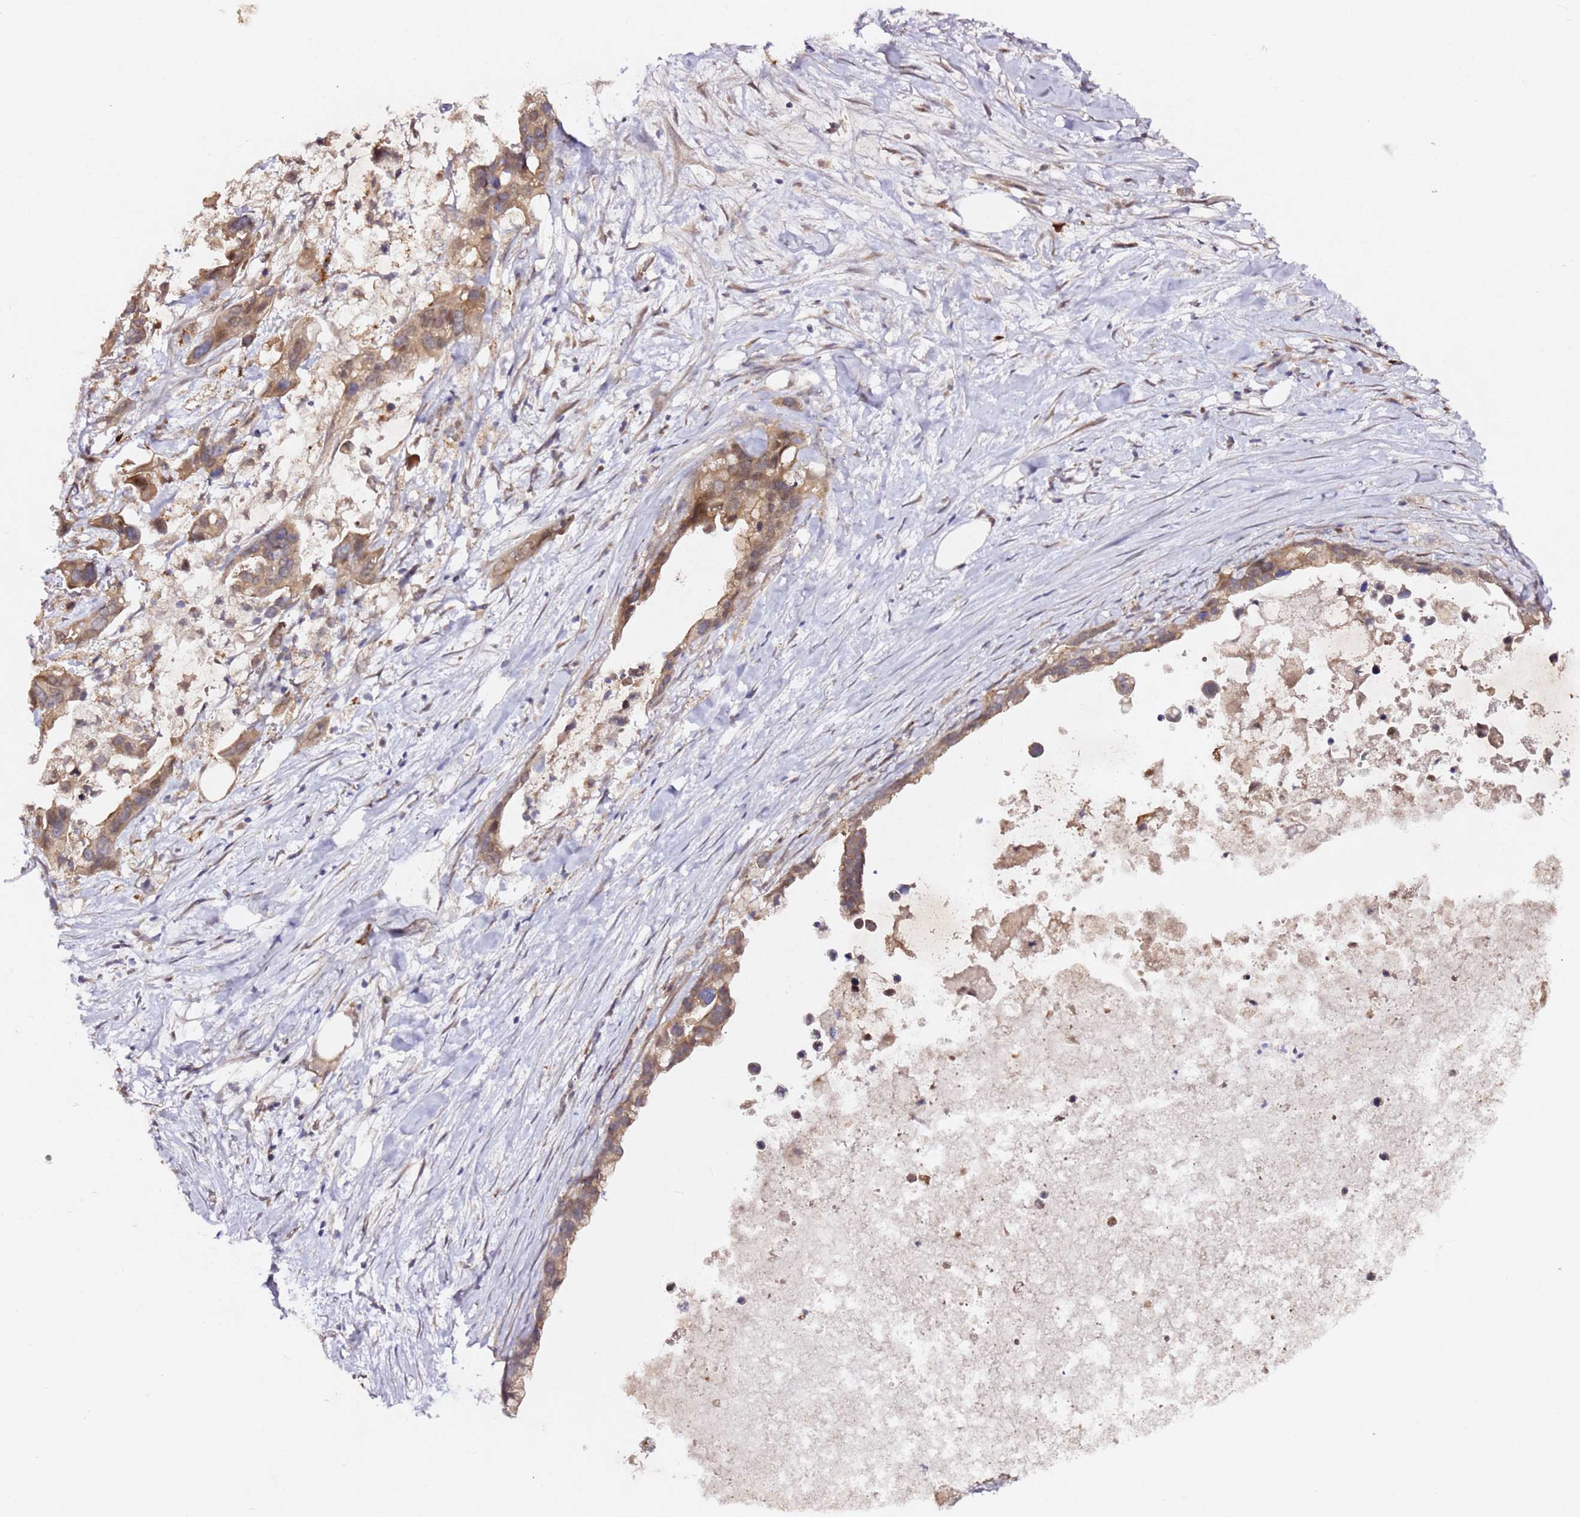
{"staining": {"intensity": "moderate", "quantity": ">75%", "location": "cytoplasmic/membranous"}, "tissue": "pancreatic cancer", "cell_type": "Tumor cells", "image_type": "cancer", "snomed": [{"axis": "morphology", "description": "Adenocarcinoma, NOS"}, {"axis": "topography", "description": "Pancreas"}], "caption": "Adenocarcinoma (pancreatic) was stained to show a protein in brown. There is medium levels of moderate cytoplasmic/membranous staining in about >75% of tumor cells. The staining was performed using DAB (3,3'-diaminobenzidine), with brown indicating positive protein expression. Nuclei are stained blue with hematoxylin.", "gene": "ALG11", "patient": {"sex": "female", "age": 83}}